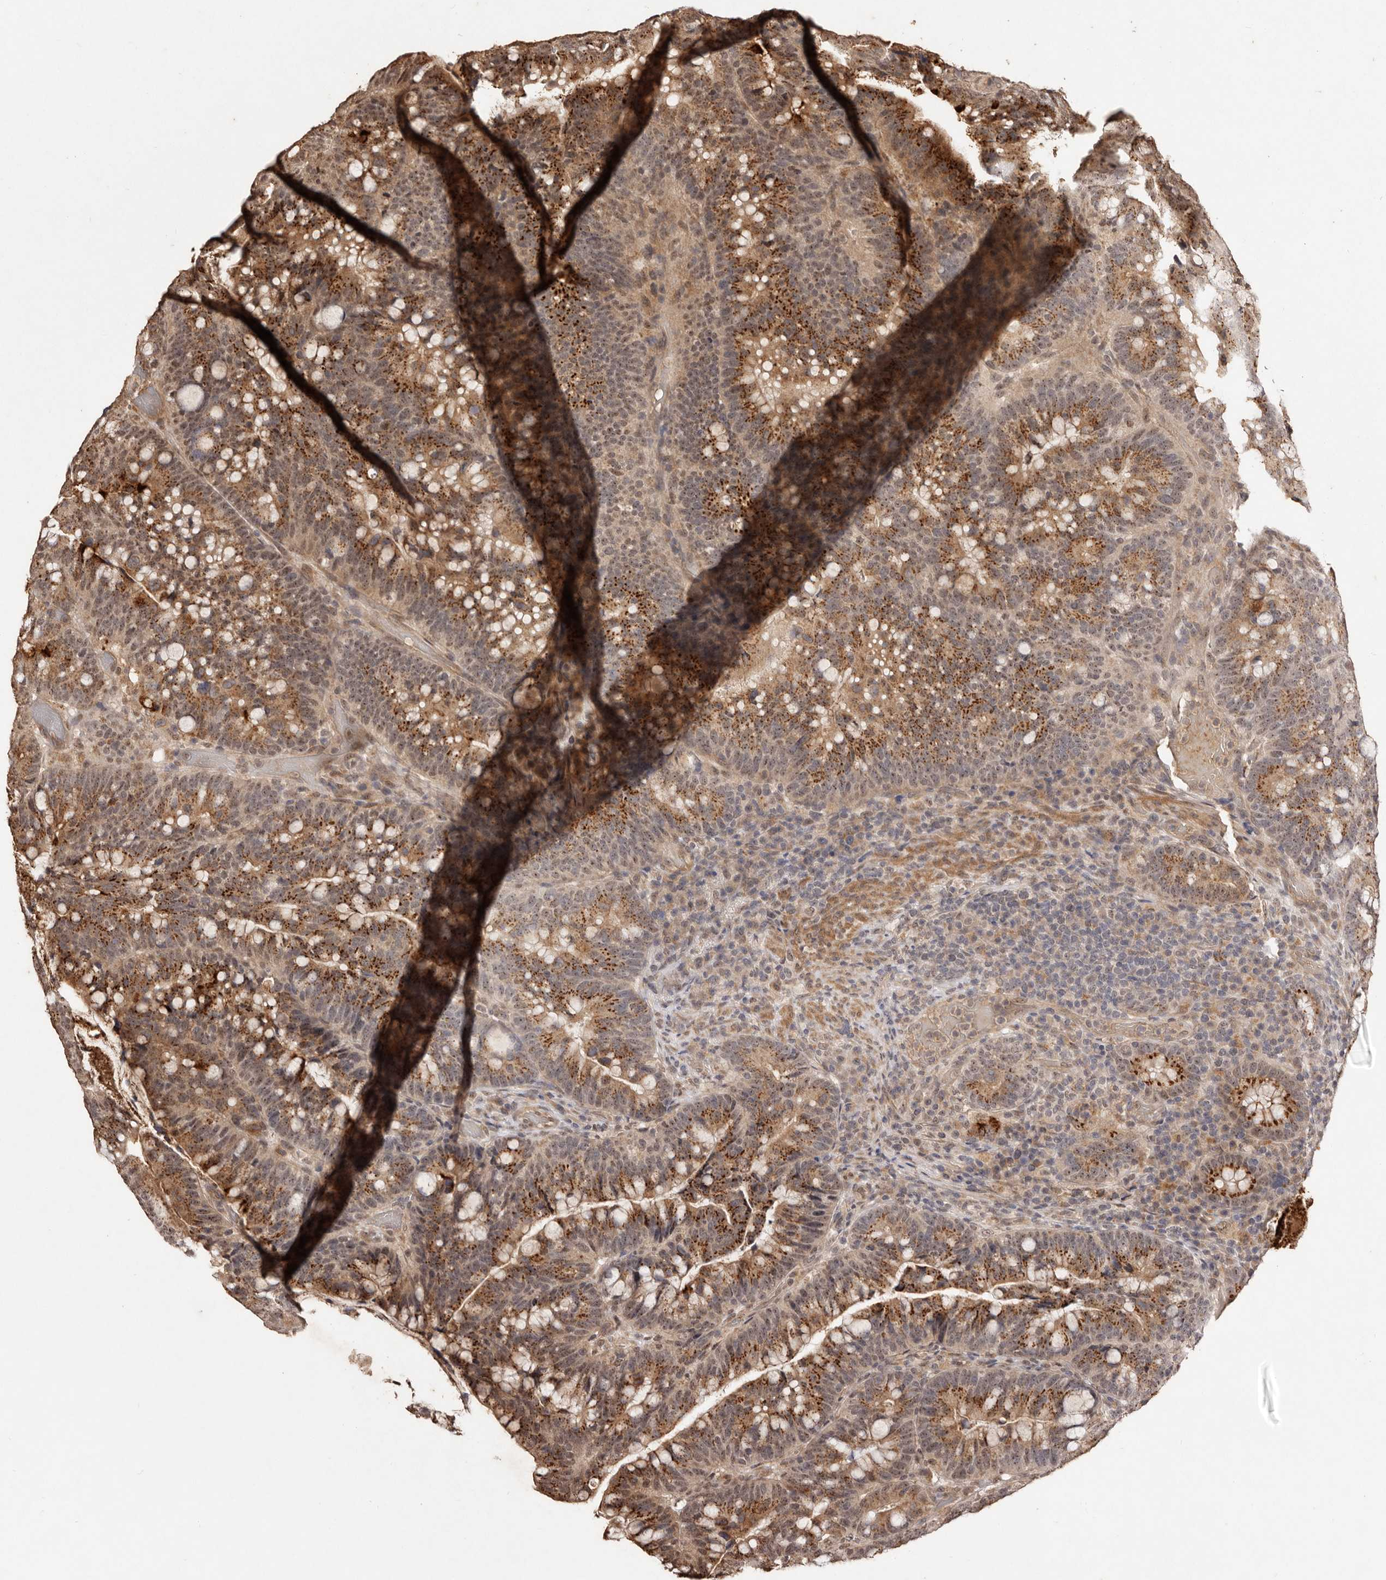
{"staining": {"intensity": "strong", "quantity": ">75%", "location": "cytoplasmic/membranous,nuclear"}, "tissue": "colorectal cancer", "cell_type": "Tumor cells", "image_type": "cancer", "snomed": [{"axis": "morphology", "description": "Adenocarcinoma, NOS"}, {"axis": "topography", "description": "Colon"}], "caption": "Brown immunohistochemical staining in colorectal cancer (adenocarcinoma) displays strong cytoplasmic/membranous and nuclear staining in about >75% of tumor cells.", "gene": "NOTCH1", "patient": {"sex": "female", "age": 66}}